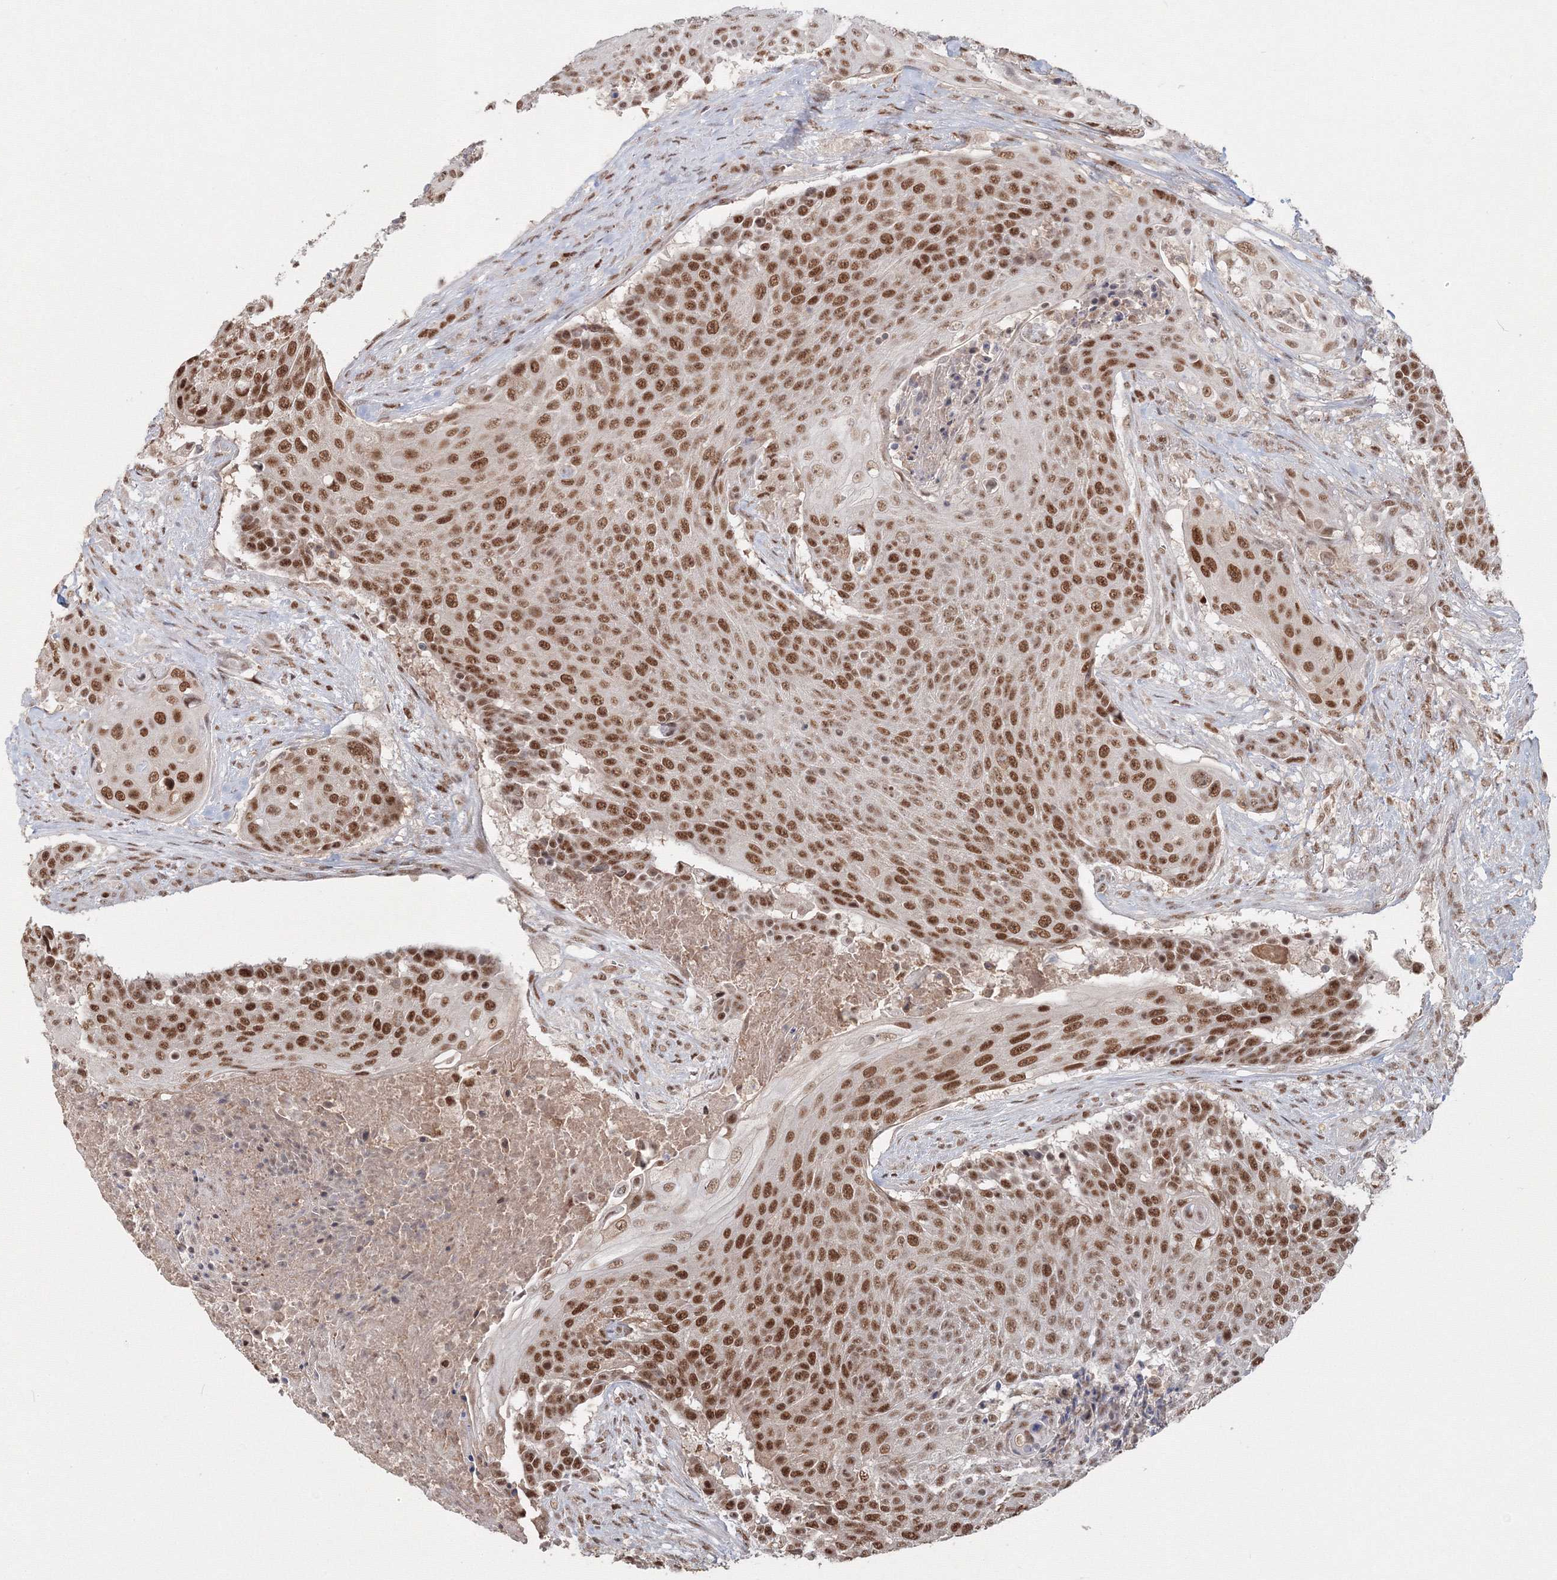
{"staining": {"intensity": "strong", "quantity": "25%-75%", "location": "nuclear"}, "tissue": "urothelial cancer", "cell_type": "Tumor cells", "image_type": "cancer", "snomed": [{"axis": "morphology", "description": "Urothelial carcinoma, High grade"}, {"axis": "topography", "description": "Urinary bladder"}], "caption": "This histopathology image displays urothelial cancer stained with immunohistochemistry to label a protein in brown. The nuclear of tumor cells show strong positivity for the protein. Nuclei are counter-stained blue.", "gene": "IWS1", "patient": {"sex": "female", "age": 63}}